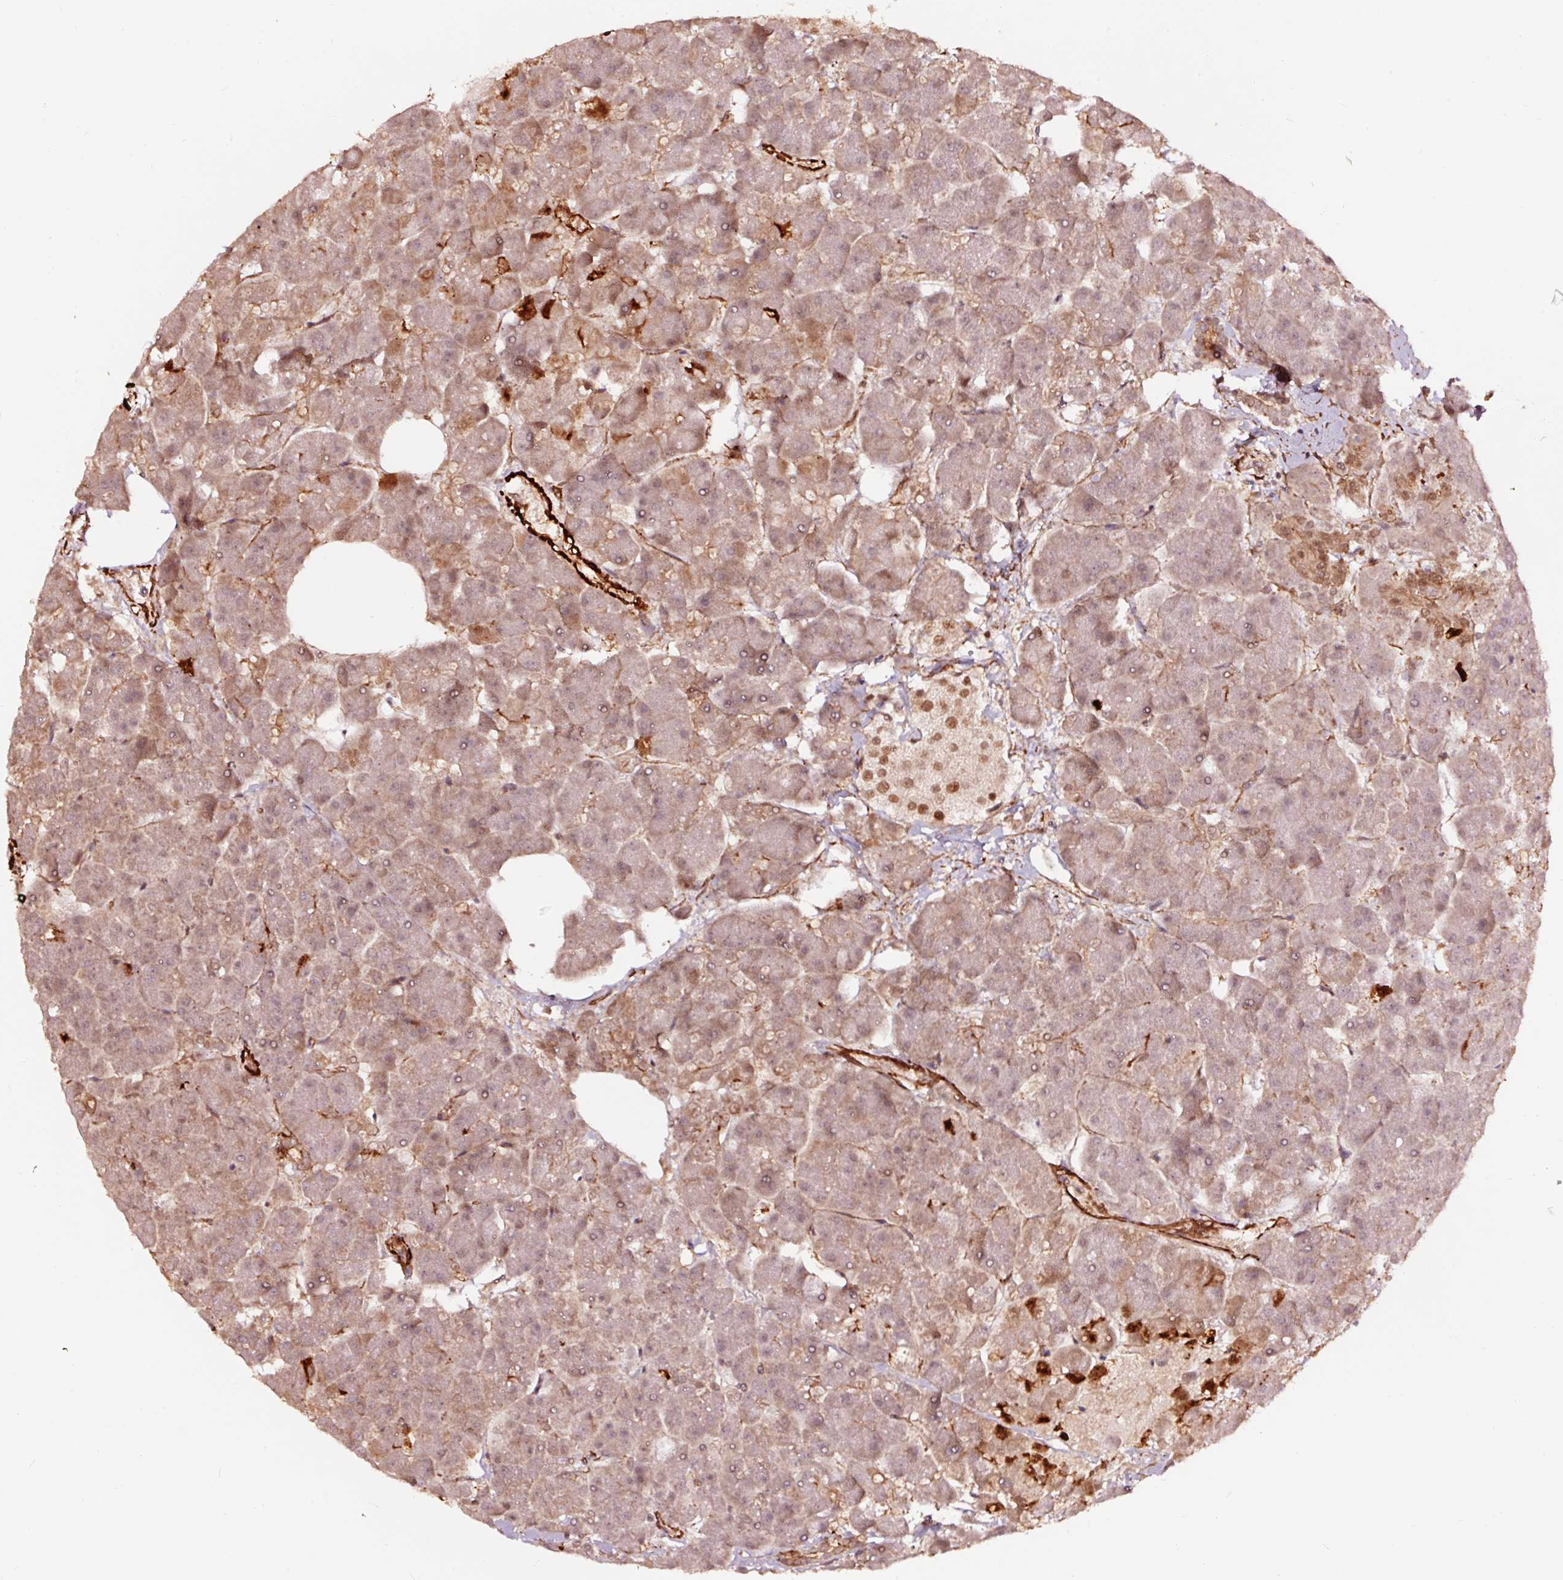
{"staining": {"intensity": "weak", "quantity": "25%-75%", "location": "cytoplasmic/membranous"}, "tissue": "pancreas", "cell_type": "Exocrine glandular cells", "image_type": "normal", "snomed": [{"axis": "morphology", "description": "Normal tissue, NOS"}, {"axis": "topography", "description": "Pancreas"}, {"axis": "topography", "description": "Peripheral nerve tissue"}], "caption": "A high-resolution image shows immunohistochemistry staining of benign pancreas, which demonstrates weak cytoplasmic/membranous expression in approximately 25%-75% of exocrine glandular cells.", "gene": "TPM1", "patient": {"sex": "male", "age": 54}}